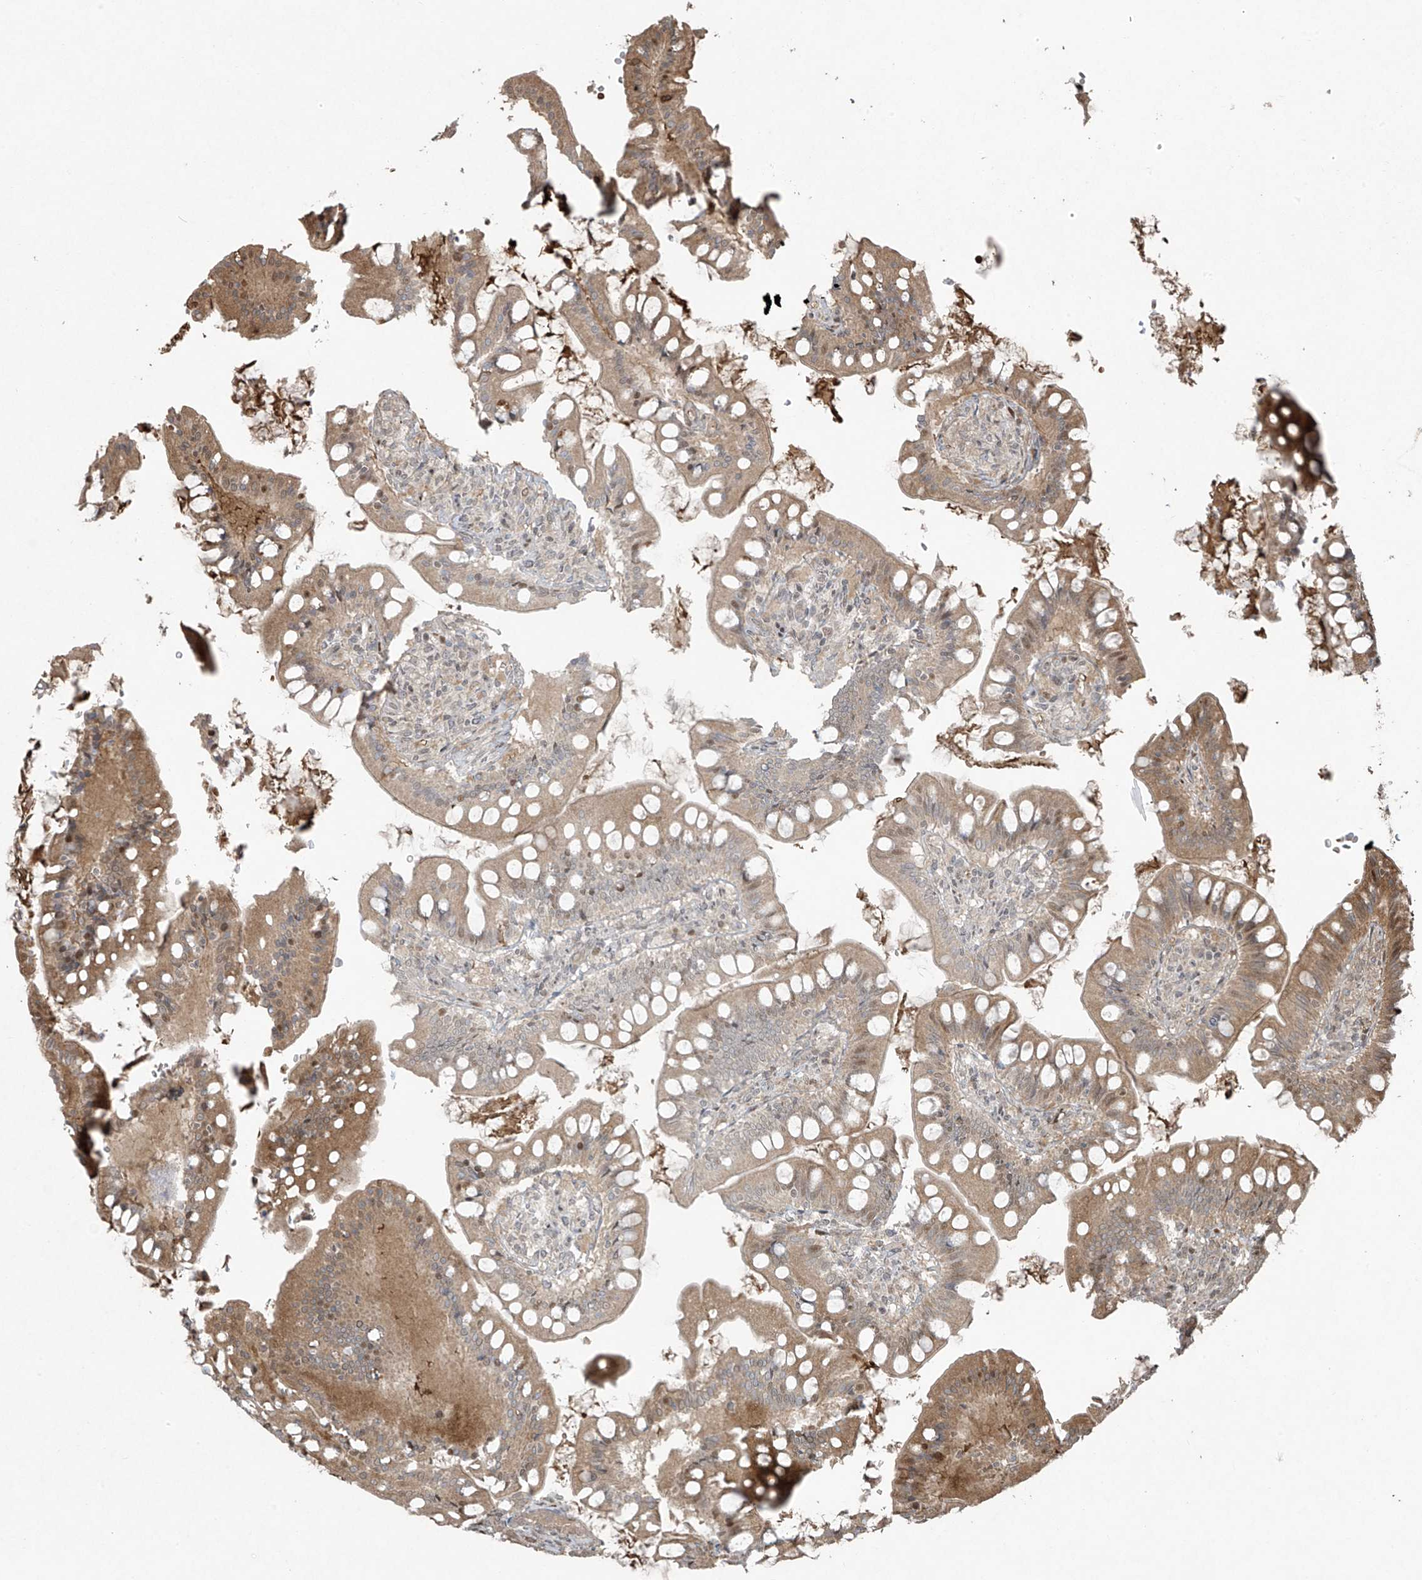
{"staining": {"intensity": "moderate", "quantity": ">75%", "location": "cytoplasmic/membranous,nuclear"}, "tissue": "small intestine", "cell_type": "Glandular cells", "image_type": "normal", "snomed": [{"axis": "morphology", "description": "Normal tissue, NOS"}, {"axis": "topography", "description": "Small intestine"}], "caption": "Human small intestine stained with a brown dye reveals moderate cytoplasmic/membranous,nuclear positive positivity in about >75% of glandular cells.", "gene": "TTC22", "patient": {"sex": "male", "age": 7}}